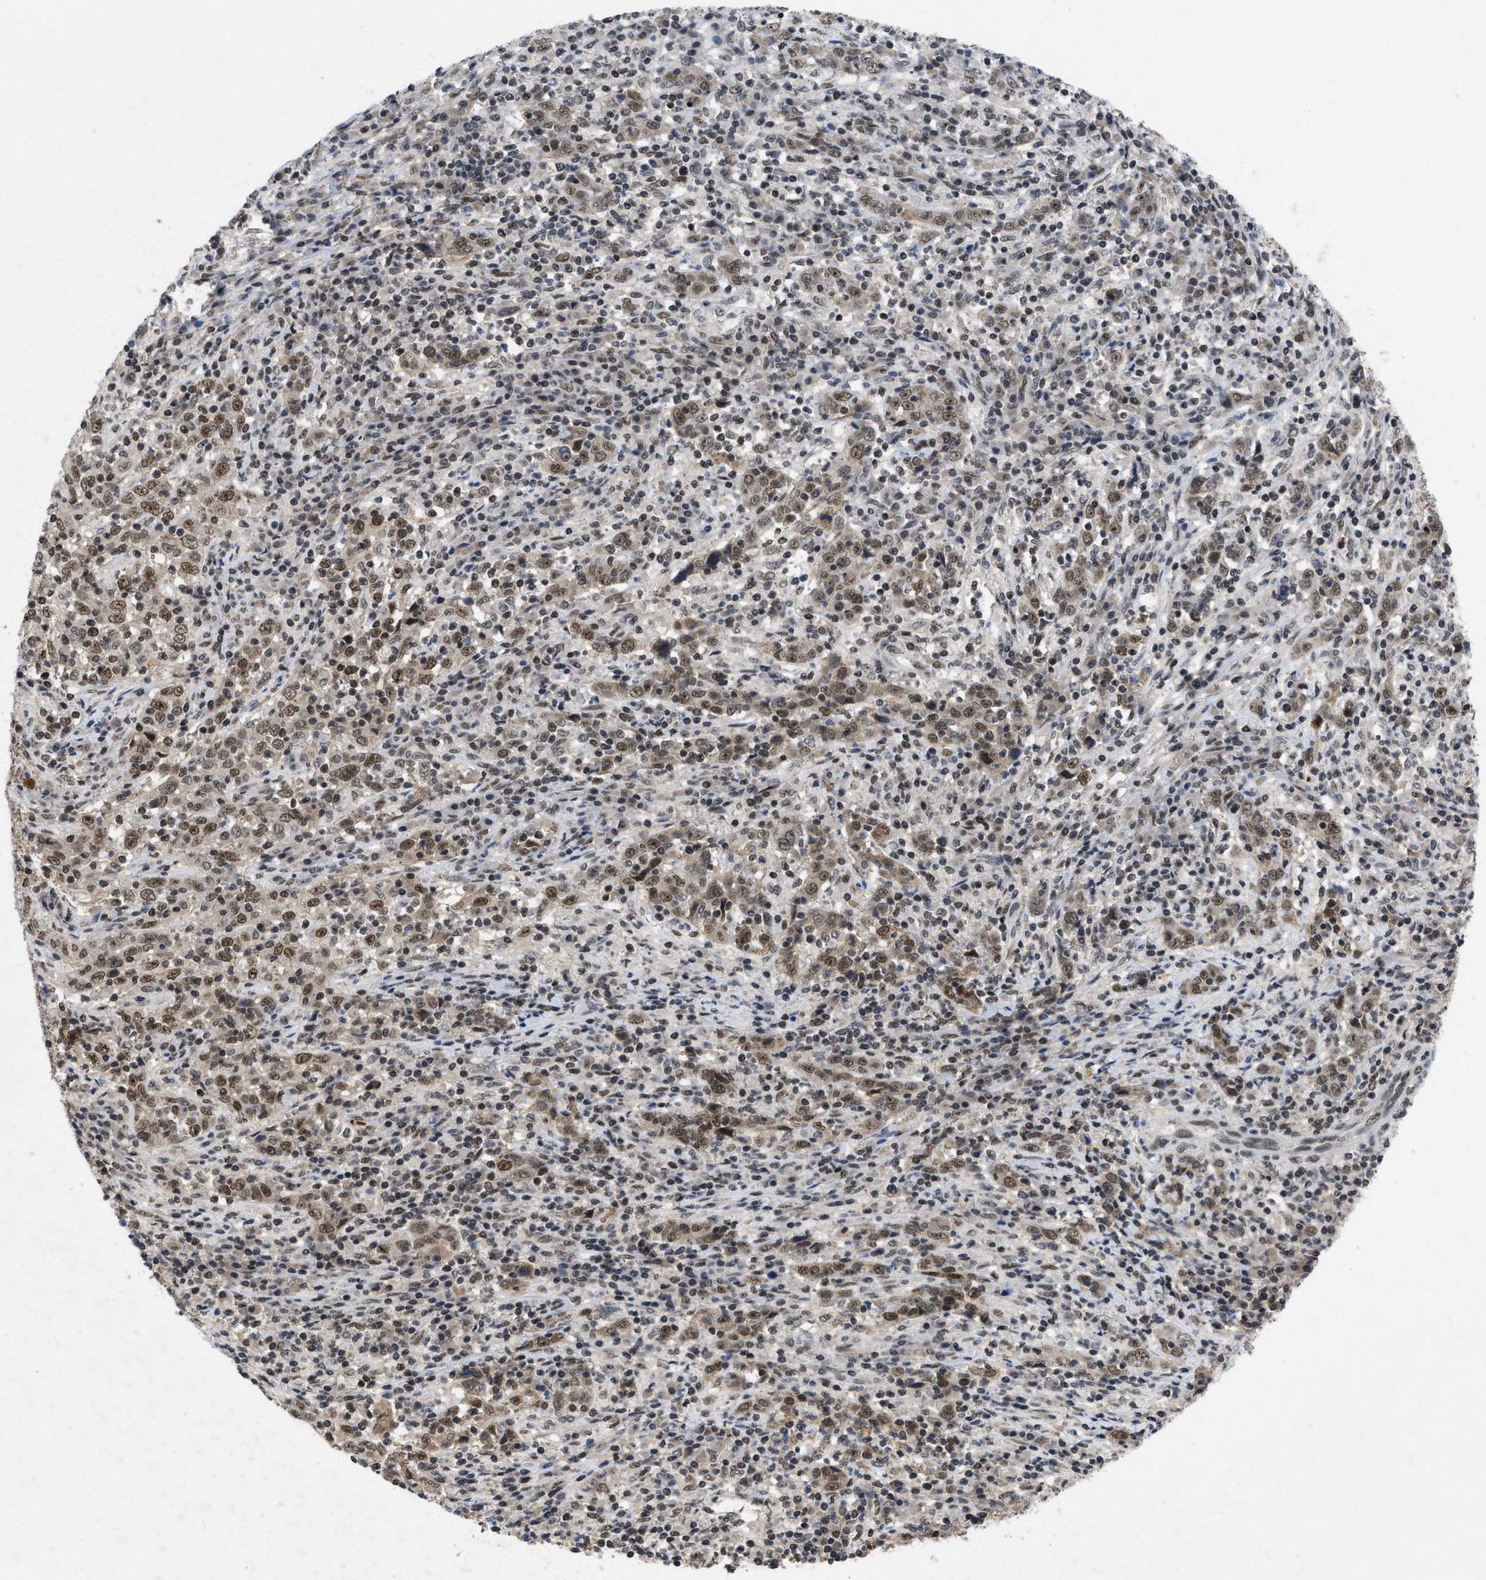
{"staining": {"intensity": "moderate", "quantity": ">75%", "location": "nuclear"}, "tissue": "cervical cancer", "cell_type": "Tumor cells", "image_type": "cancer", "snomed": [{"axis": "morphology", "description": "Squamous cell carcinoma, NOS"}, {"axis": "topography", "description": "Cervix"}], "caption": "Protein analysis of squamous cell carcinoma (cervical) tissue displays moderate nuclear staining in about >75% of tumor cells.", "gene": "ZNF346", "patient": {"sex": "female", "age": 46}}